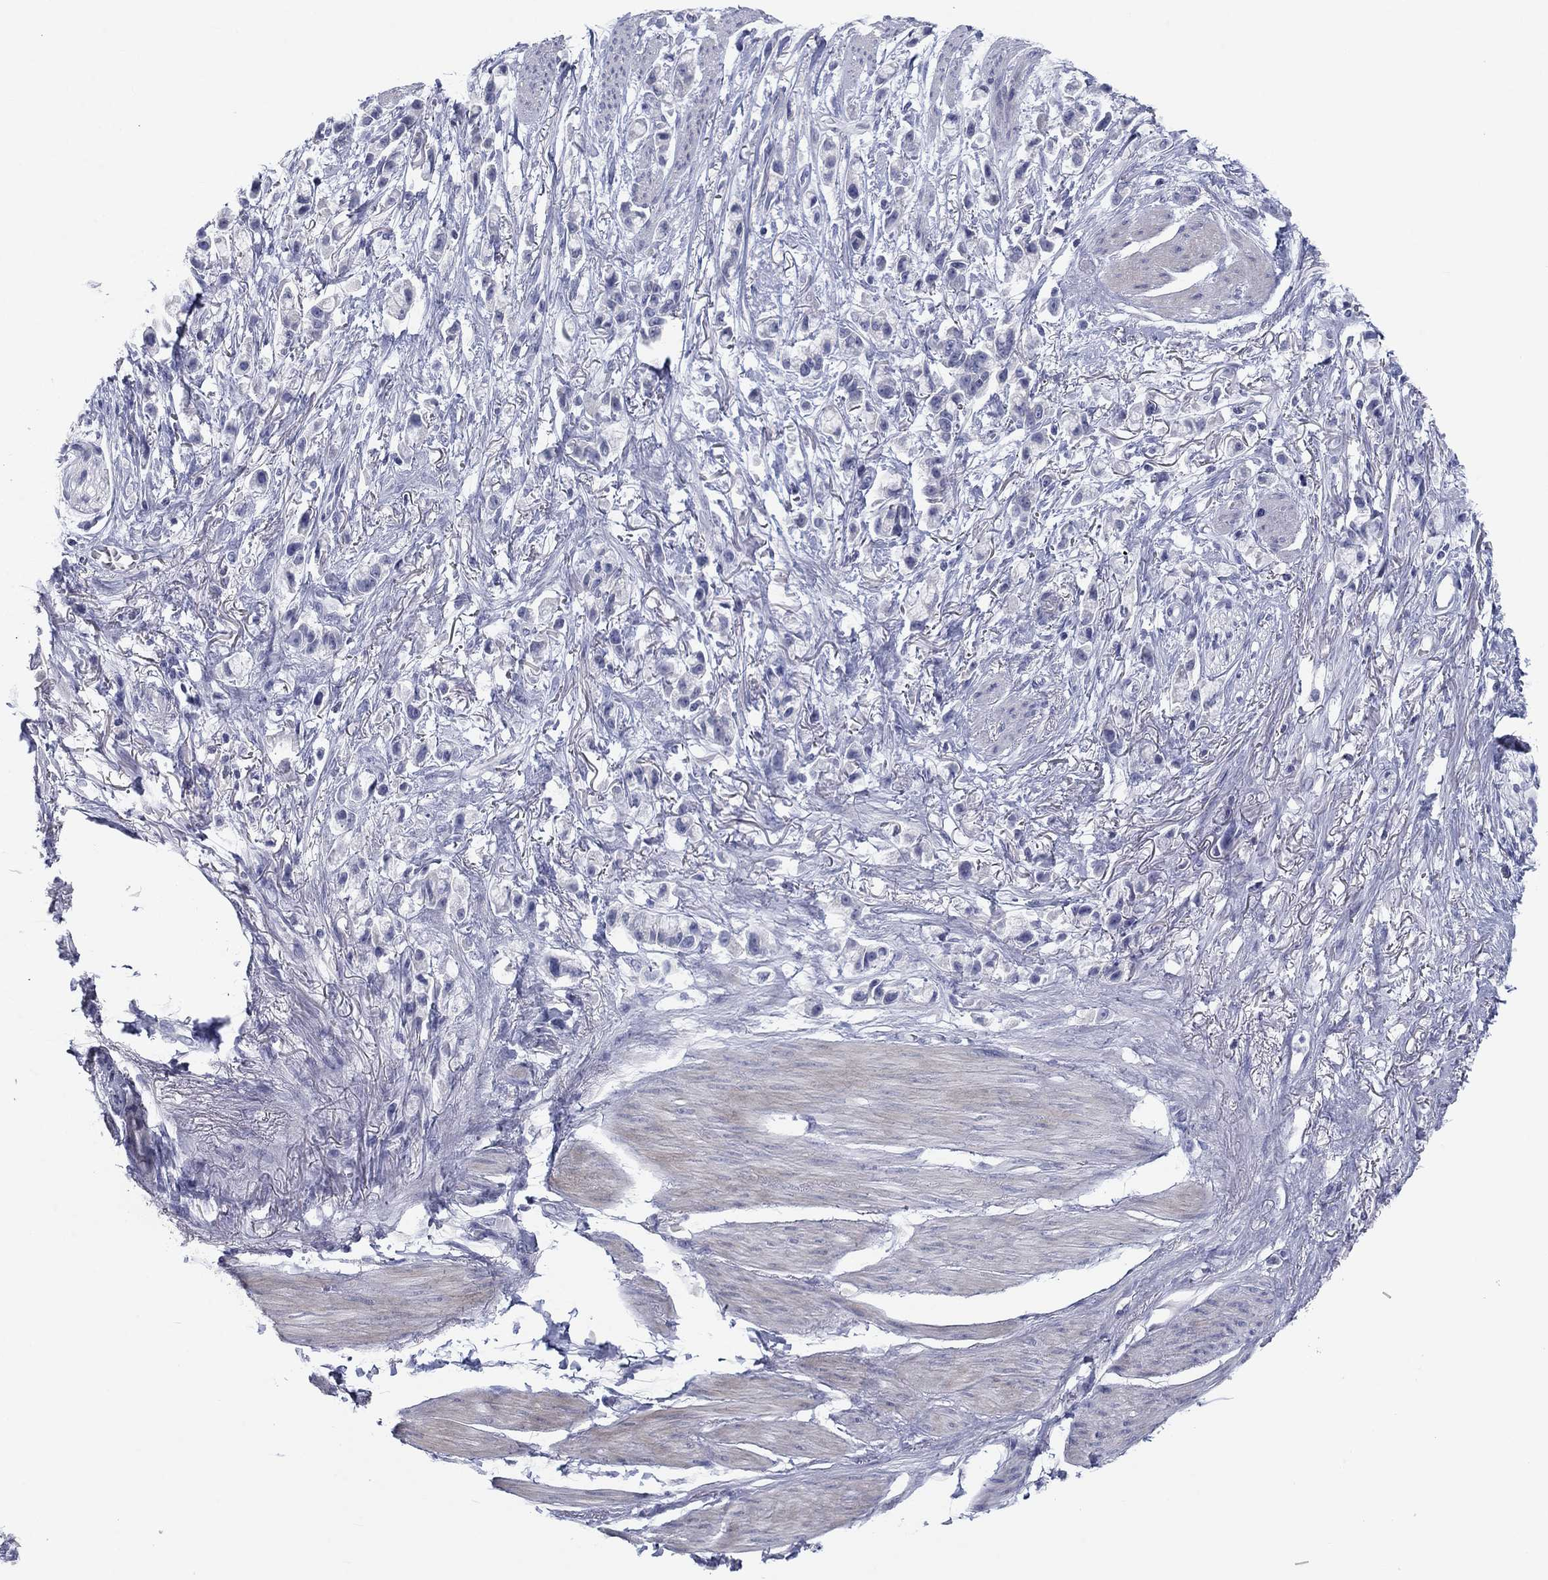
{"staining": {"intensity": "negative", "quantity": "none", "location": "none"}, "tissue": "stomach cancer", "cell_type": "Tumor cells", "image_type": "cancer", "snomed": [{"axis": "morphology", "description": "Adenocarcinoma, NOS"}, {"axis": "topography", "description": "Stomach"}], "caption": "This is a photomicrograph of immunohistochemistry (IHC) staining of stomach cancer (adenocarcinoma), which shows no staining in tumor cells.", "gene": "CALB1", "patient": {"sex": "female", "age": 81}}